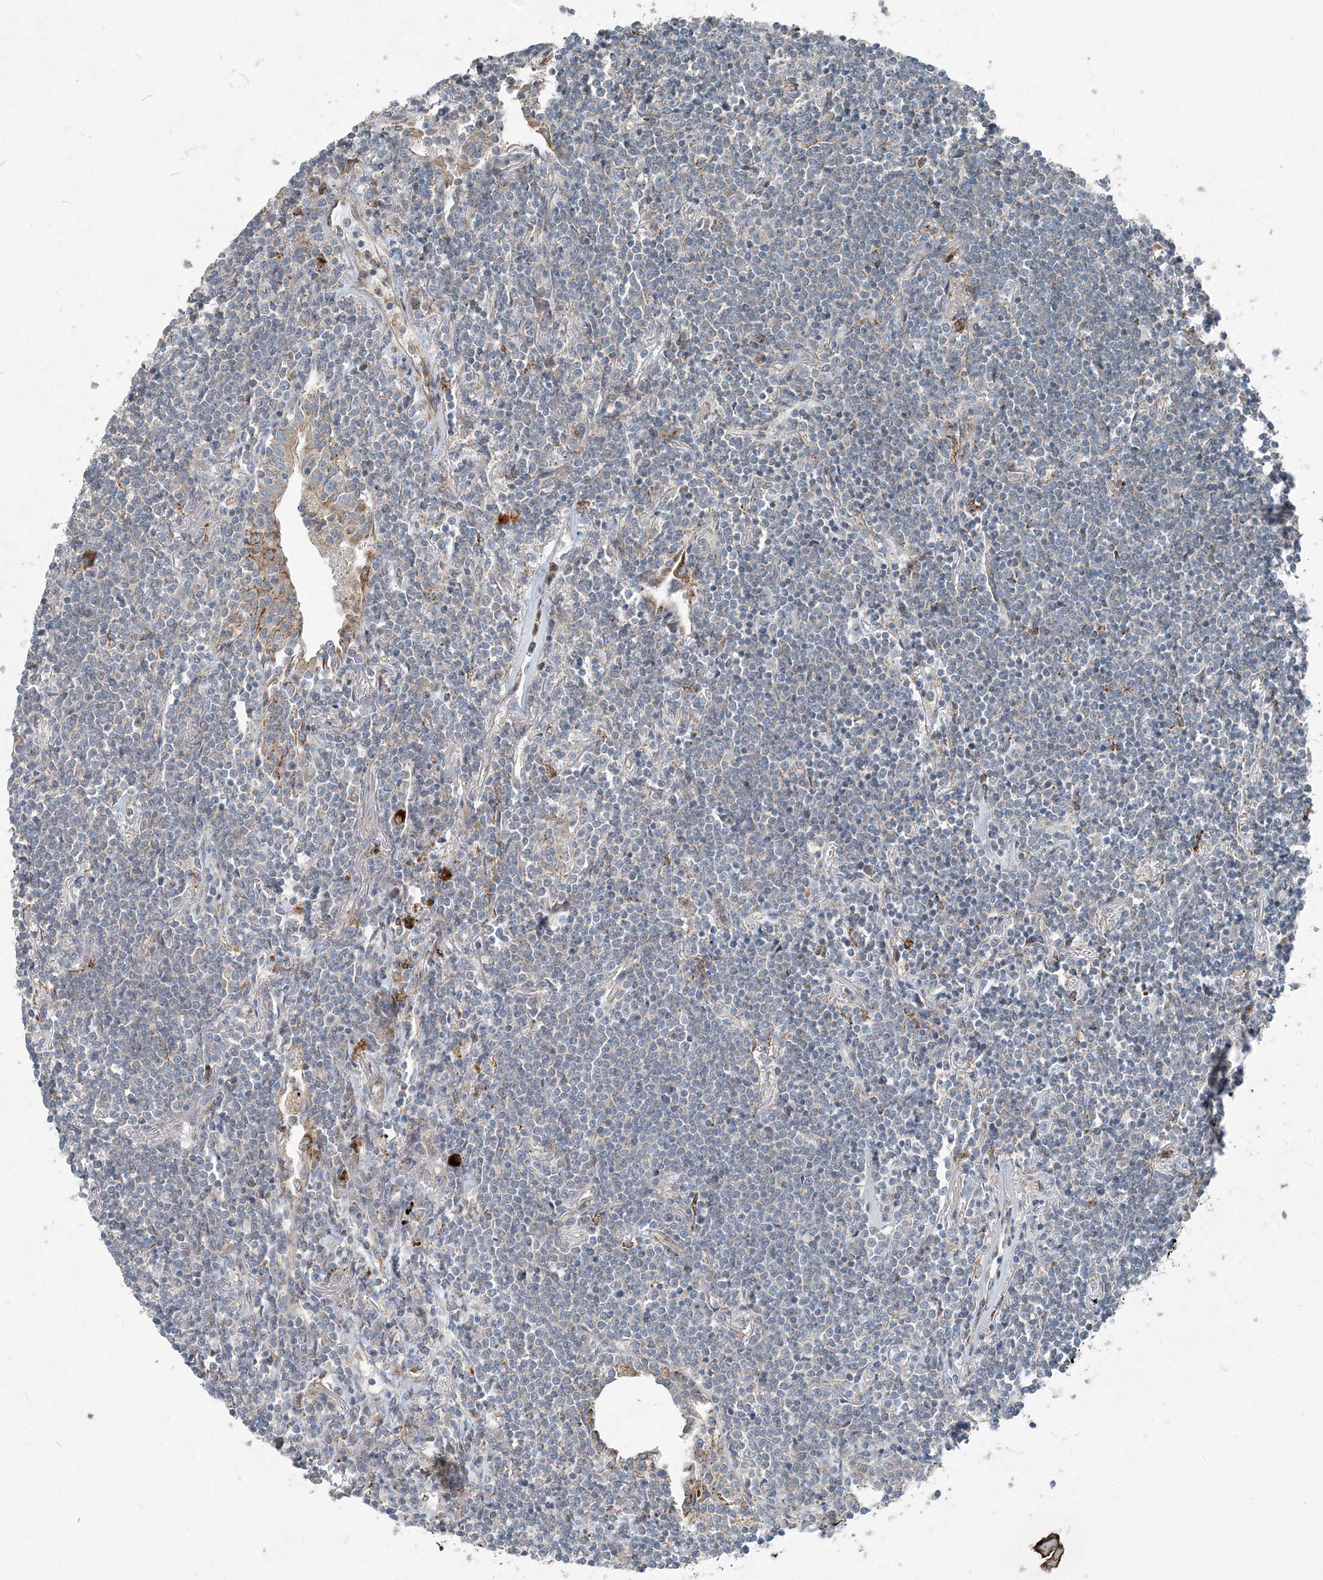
{"staining": {"intensity": "negative", "quantity": "none", "location": "none"}, "tissue": "lymphoma", "cell_type": "Tumor cells", "image_type": "cancer", "snomed": [{"axis": "morphology", "description": "Malignant lymphoma, non-Hodgkin's type, Low grade"}, {"axis": "topography", "description": "Lung"}], "caption": "A micrograph of lymphoma stained for a protein shows no brown staining in tumor cells.", "gene": "INTU", "patient": {"sex": "female", "age": 71}}